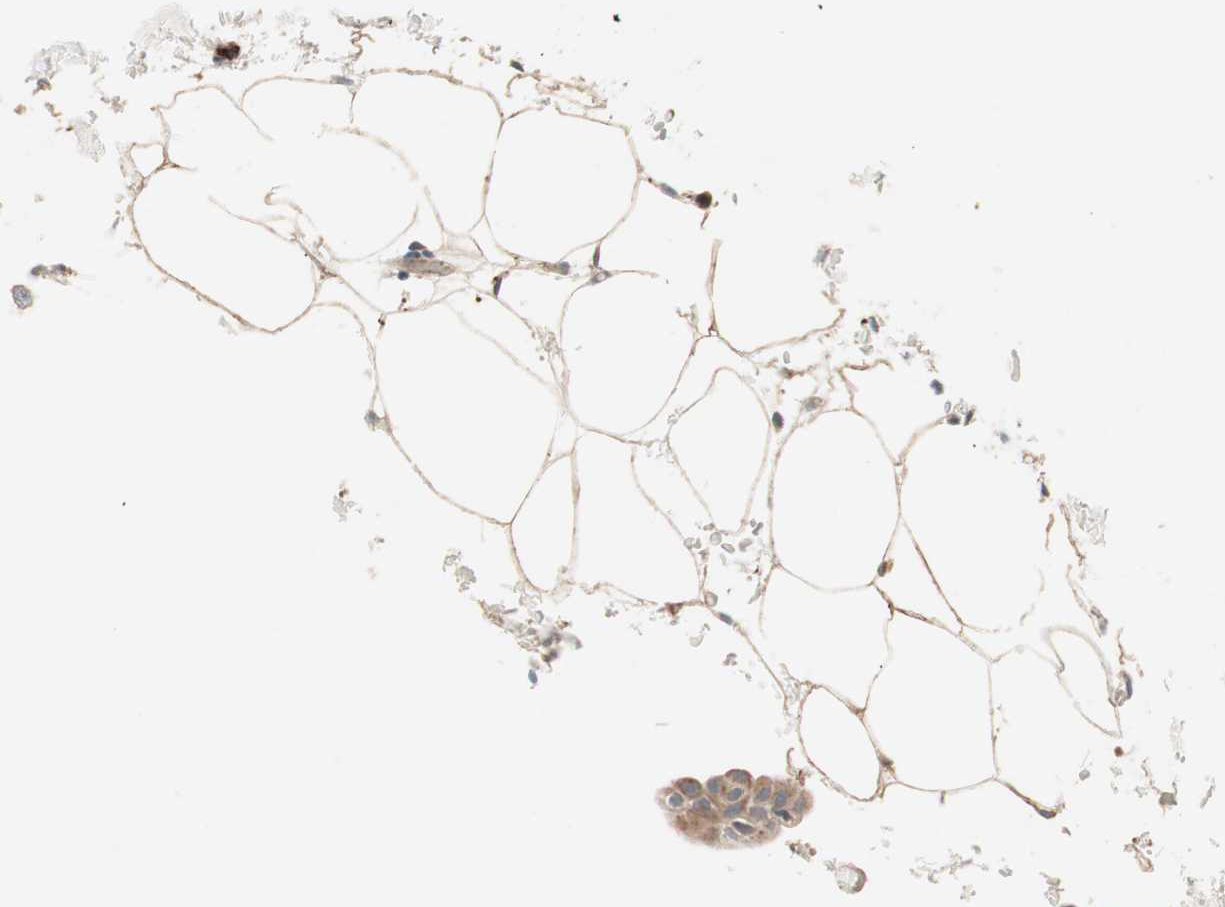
{"staining": {"intensity": "moderate", "quantity": ">75%", "location": "cytoplasmic/membranous"}, "tissue": "urothelial cancer", "cell_type": "Tumor cells", "image_type": "cancer", "snomed": [{"axis": "morphology", "description": "Urothelial carcinoma, Low grade"}, {"axis": "topography", "description": "Urinary bladder"}], "caption": "Immunohistochemistry (IHC) staining of urothelial carcinoma (low-grade), which displays medium levels of moderate cytoplasmic/membranous expression in about >75% of tumor cells indicating moderate cytoplasmic/membranous protein positivity. The staining was performed using DAB (brown) for protein detection and nuclei were counterstained in hematoxylin (blue).", "gene": "FGFR4", "patient": {"sex": "female", "age": 60}}